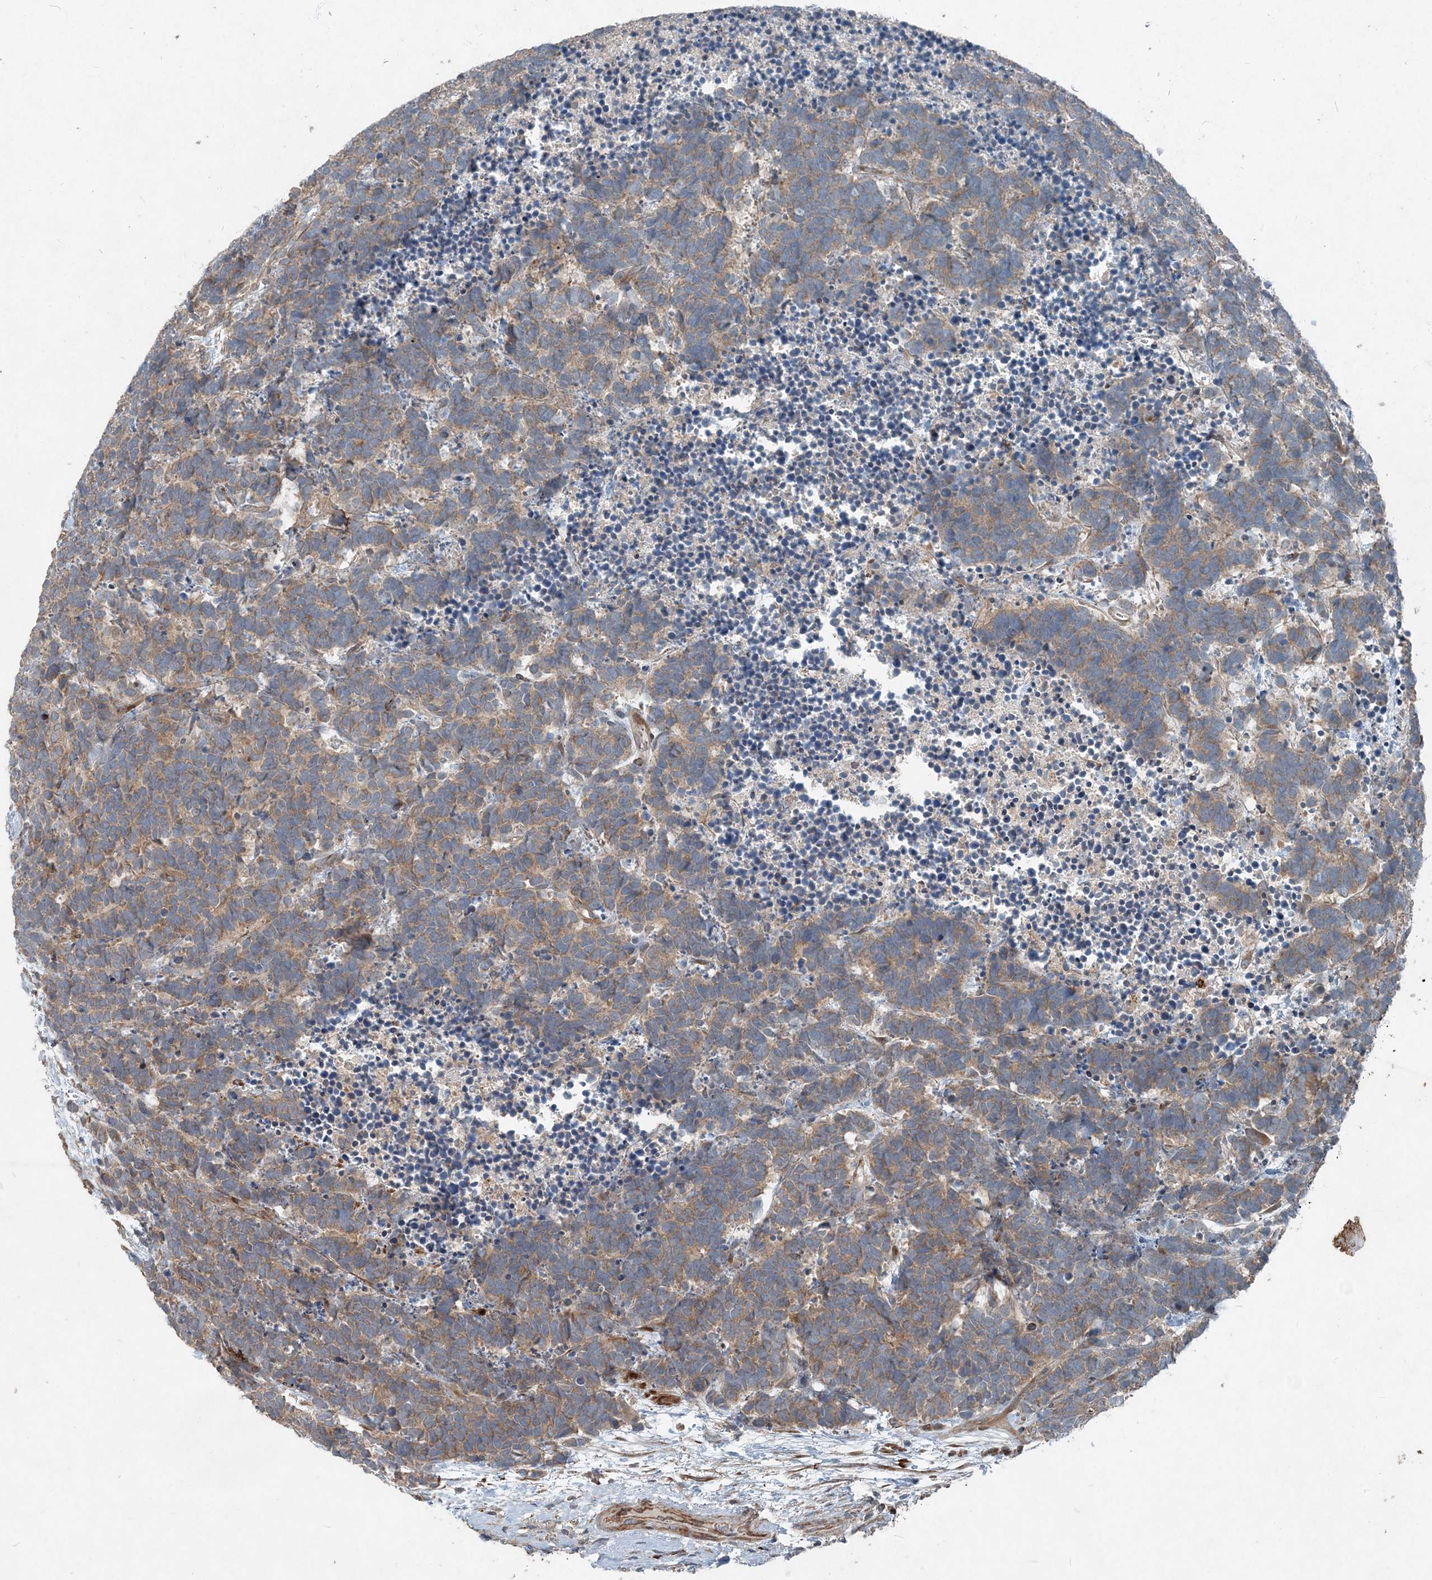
{"staining": {"intensity": "moderate", "quantity": ">75%", "location": "cytoplasmic/membranous"}, "tissue": "carcinoid", "cell_type": "Tumor cells", "image_type": "cancer", "snomed": [{"axis": "morphology", "description": "Carcinoma, NOS"}, {"axis": "morphology", "description": "Carcinoid, malignant, NOS"}, {"axis": "topography", "description": "Urinary bladder"}], "caption": "Immunohistochemistry (IHC) (DAB (3,3'-diaminobenzidine)) staining of malignant carcinoid exhibits moderate cytoplasmic/membranous protein expression in about >75% of tumor cells.", "gene": "INTU", "patient": {"sex": "male", "age": 57}}